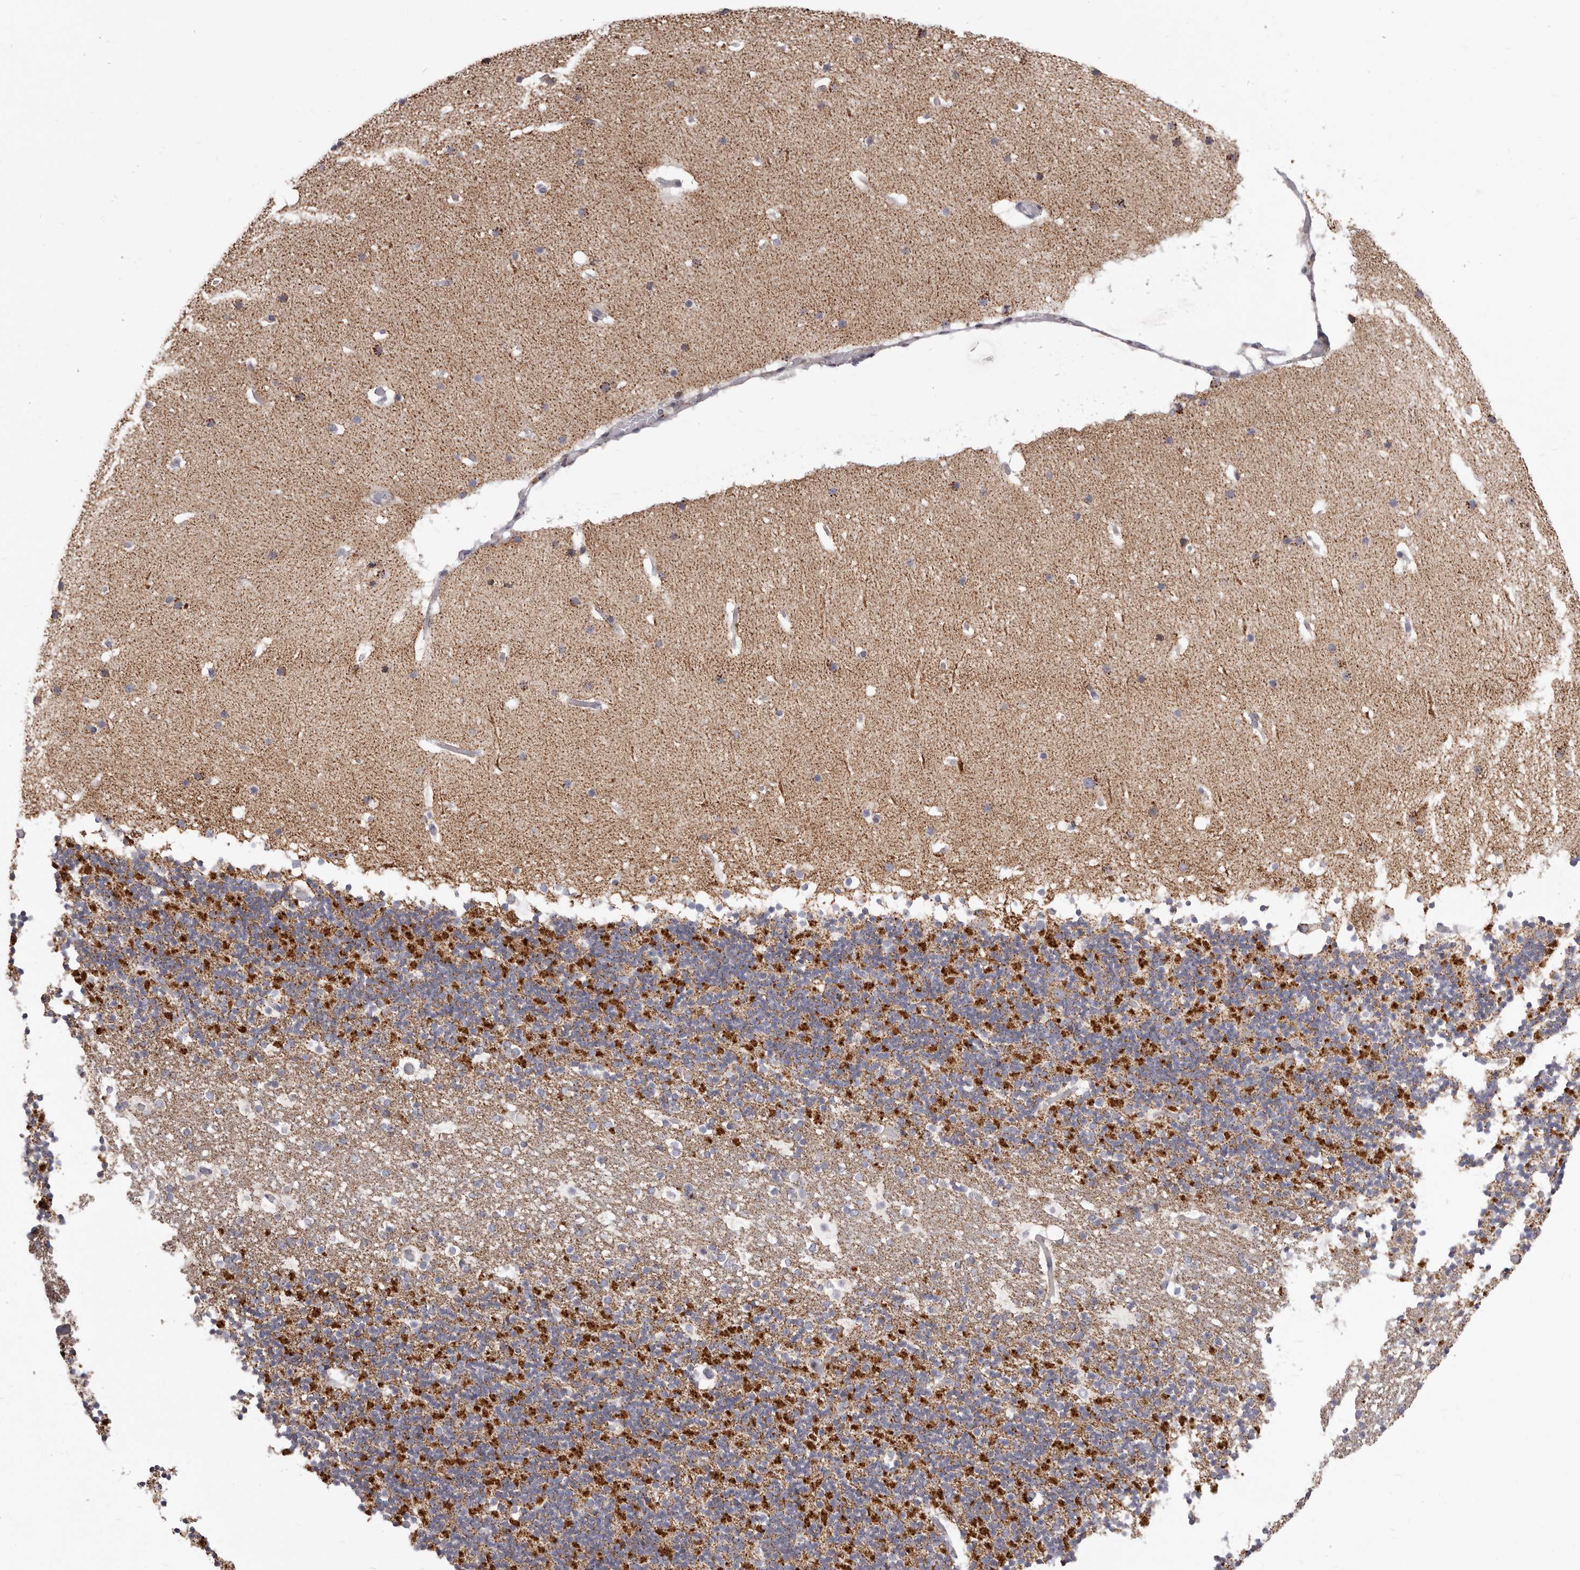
{"staining": {"intensity": "moderate", "quantity": ">75%", "location": "cytoplasmic/membranous"}, "tissue": "cerebellum", "cell_type": "Cells in granular layer", "image_type": "normal", "snomed": [{"axis": "morphology", "description": "Normal tissue, NOS"}, {"axis": "topography", "description": "Cerebellum"}], "caption": "Protein staining displays moderate cytoplasmic/membranous staining in about >75% of cells in granular layer in benign cerebellum. (Stains: DAB (3,3'-diaminobenzidine) in brown, nuclei in blue, Microscopy: brightfield microscopy at high magnification).", "gene": "PRMT2", "patient": {"sex": "male", "age": 57}}